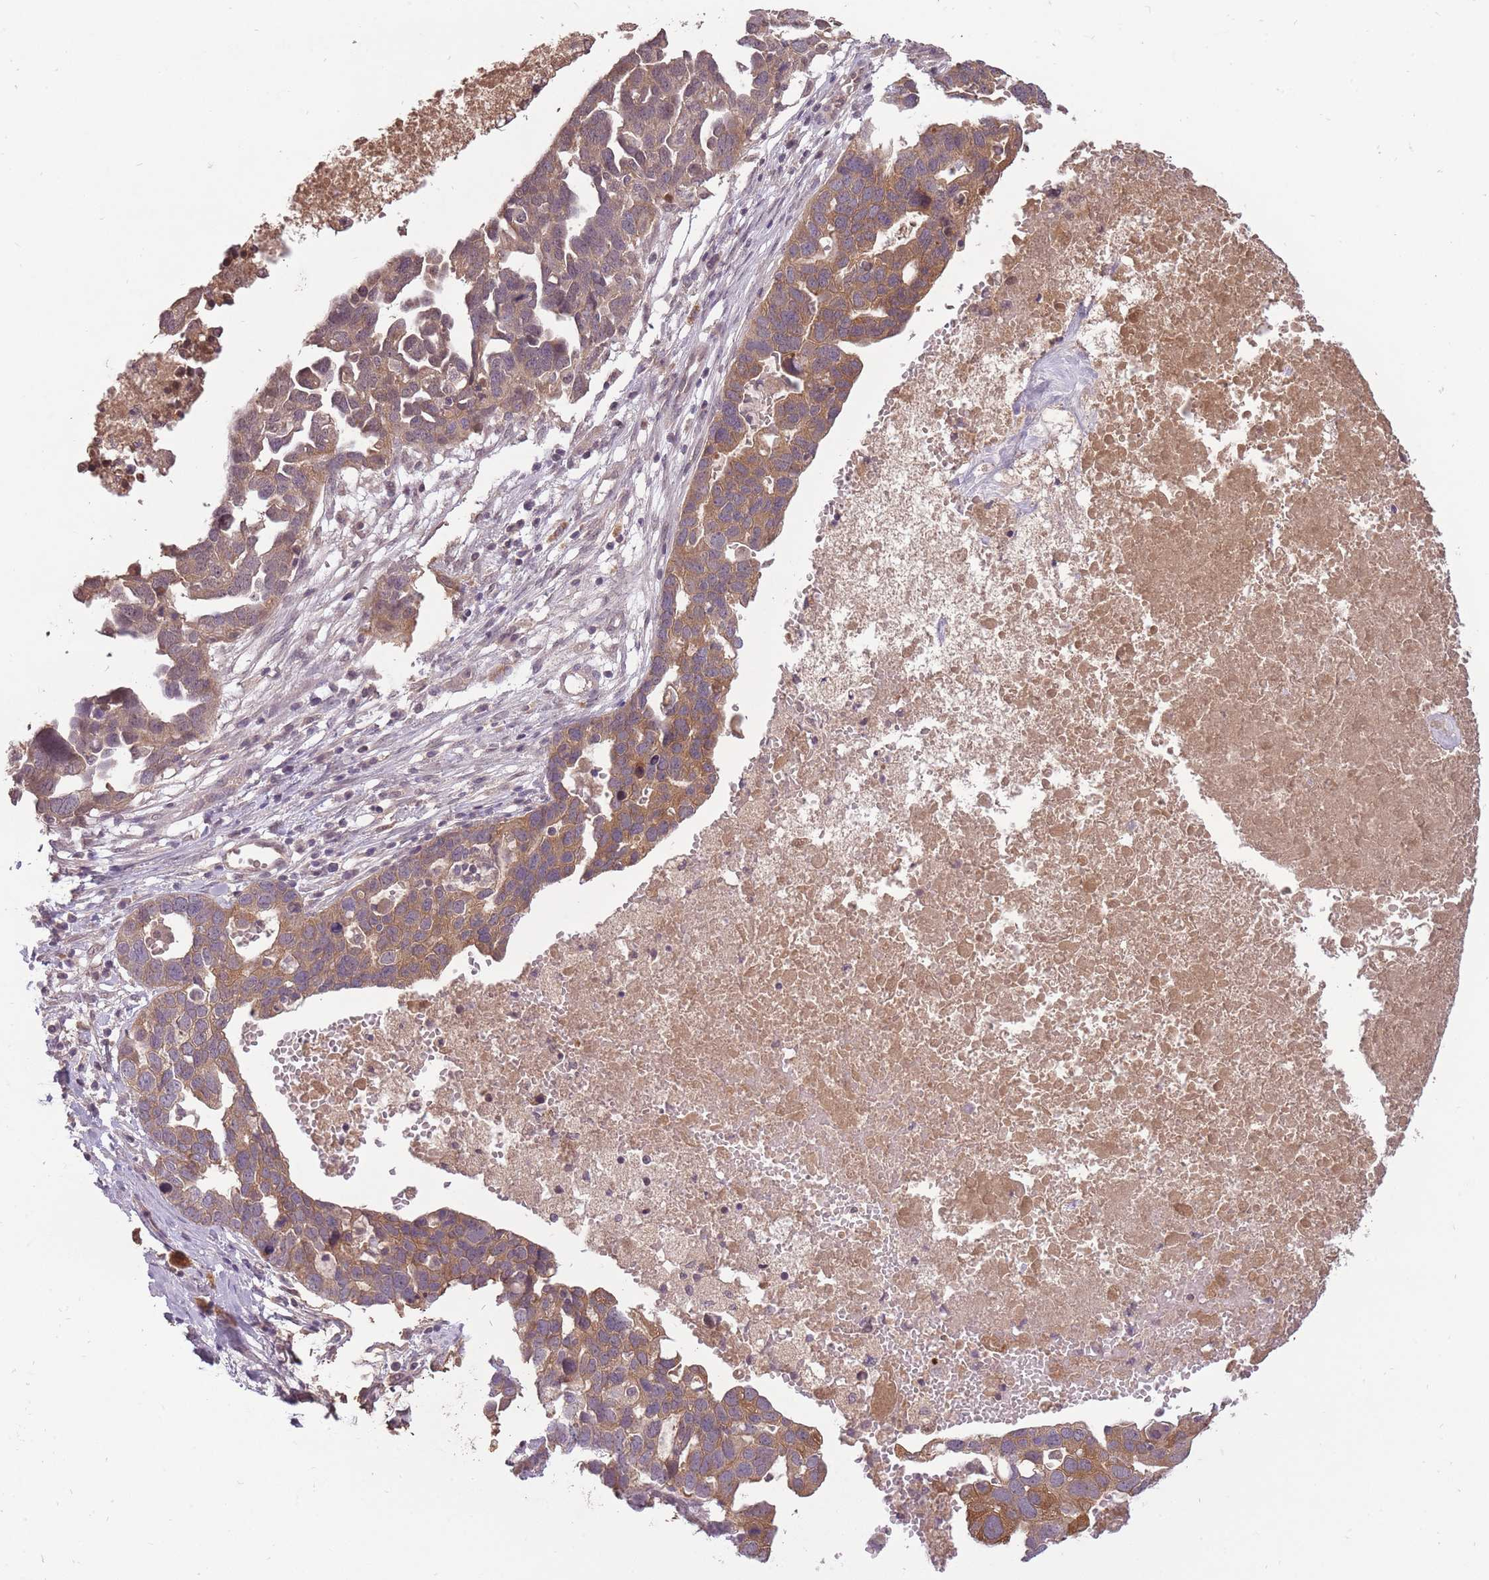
{"staining": {"intensity": "moderate", "quantity": ">75%", "location": "cytoplasmic/membranous"}, "tissue": "ovarian cancer", "cell_type": "Tumor cells", "image_type": "cancer", "snomed": [{"axis": "morphology", "description": "Cystadenocarcinoma, serous, NOS"}, {"axis": "topography", "description": "Ovary"}], "caption": "Moderate cytoplasmic/membranous positivity for a protein is seen in approximately >75% of tumor cells of serous cystadenocarcinoma (ovarian) using IHC.", "gene": "LRATD2", "patient": {"sex": "female", "age": 54}}